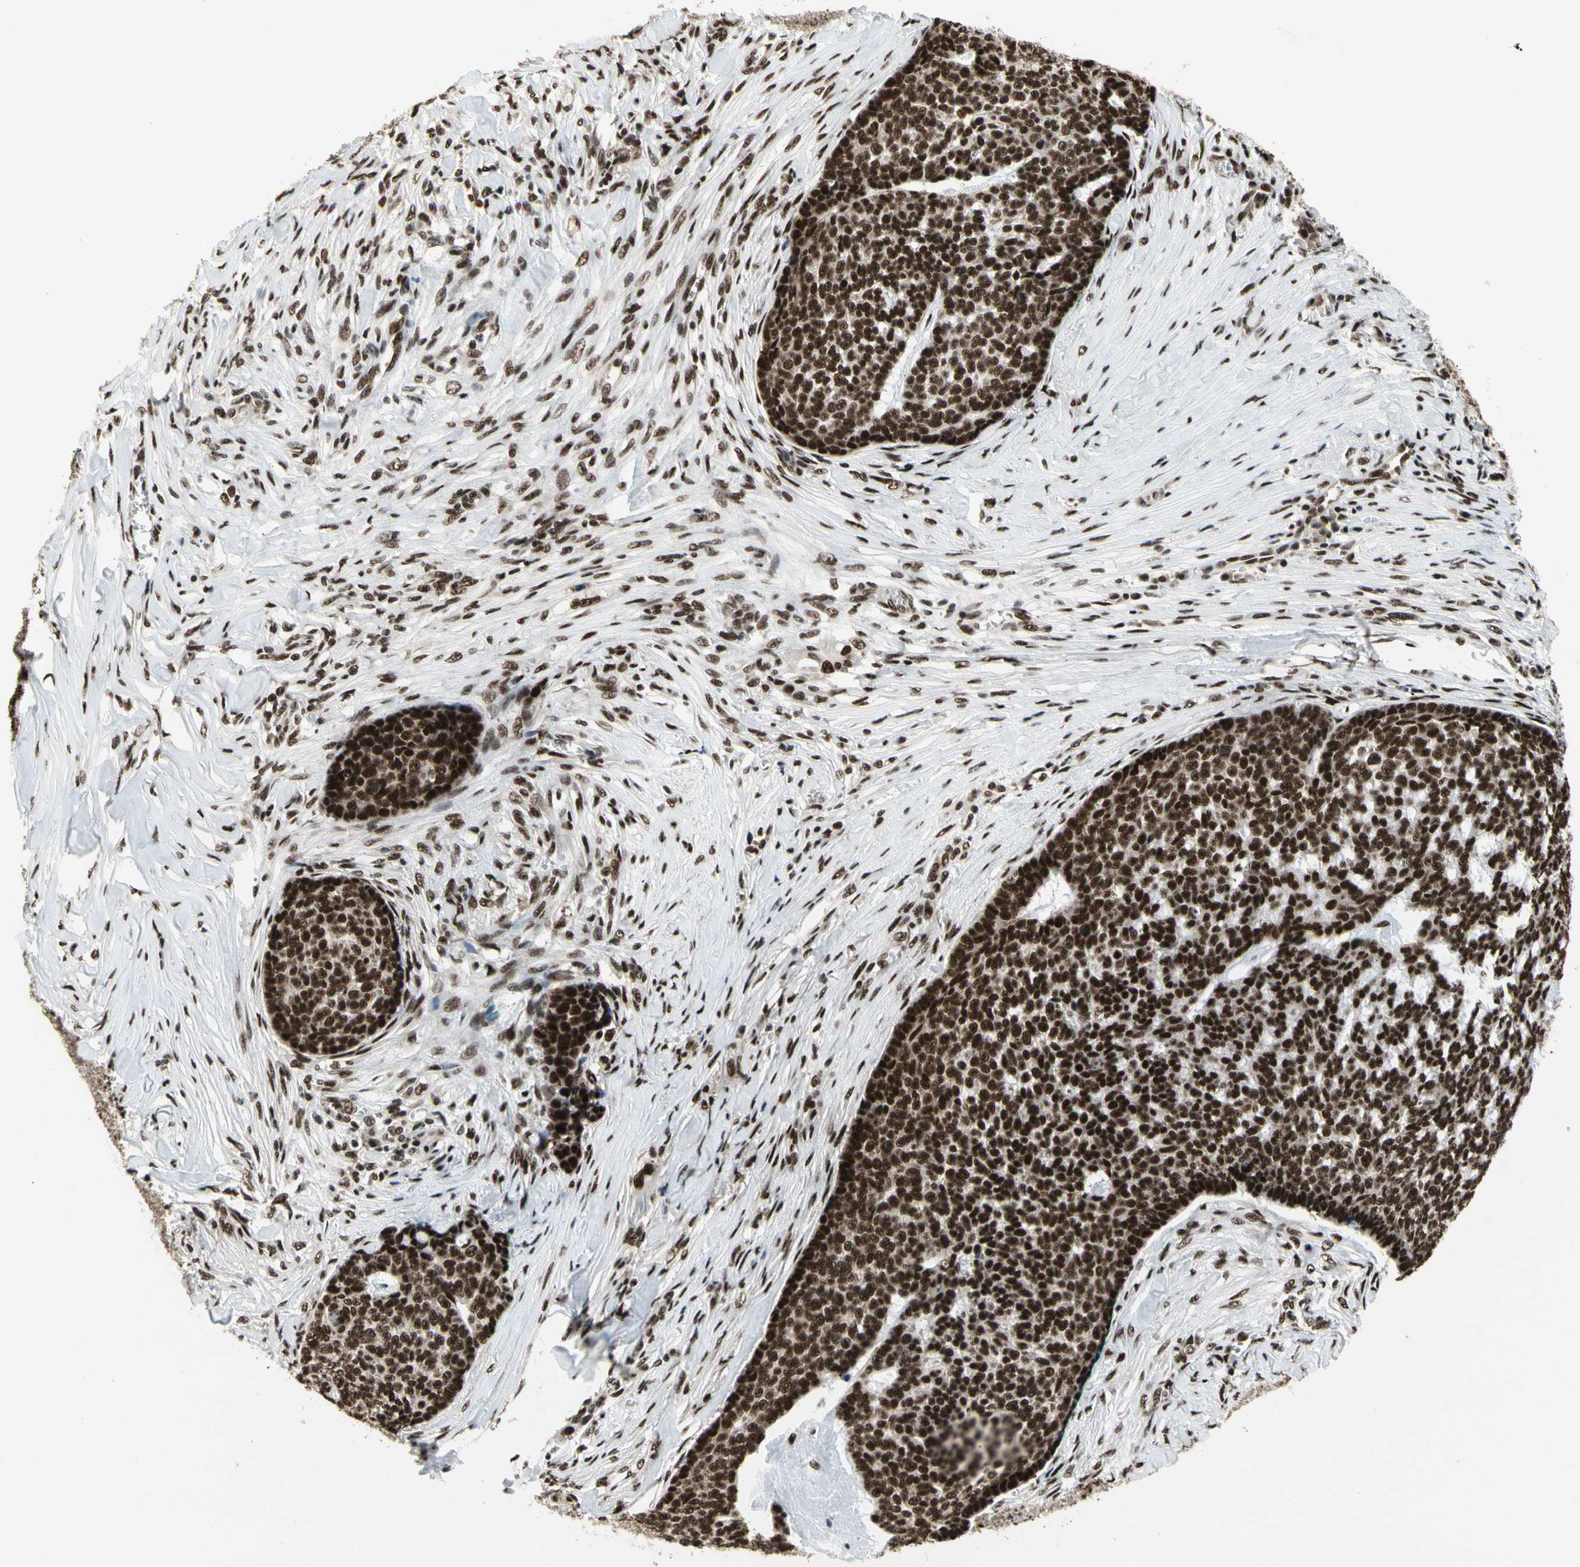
{"staining": {"intensity": "strong", "quantity": ">75%", "location": "nuclear"}, "tissue": "skin cancer", "cell_type": "Tumor cells", "image_type": "cancer", "snomed": [{"axis": "morphology", "description": "Basal cell carcinoma"}, {"axis": "topography", "description": "Skin"}], "caption": "Skin basal cell carcinoma stained for a protein (brown) displays strong nuclear positive expression in about >75% of tumor cells.", "gene": "SRSF11", "patient": {"sex": "male", "age": 84}}